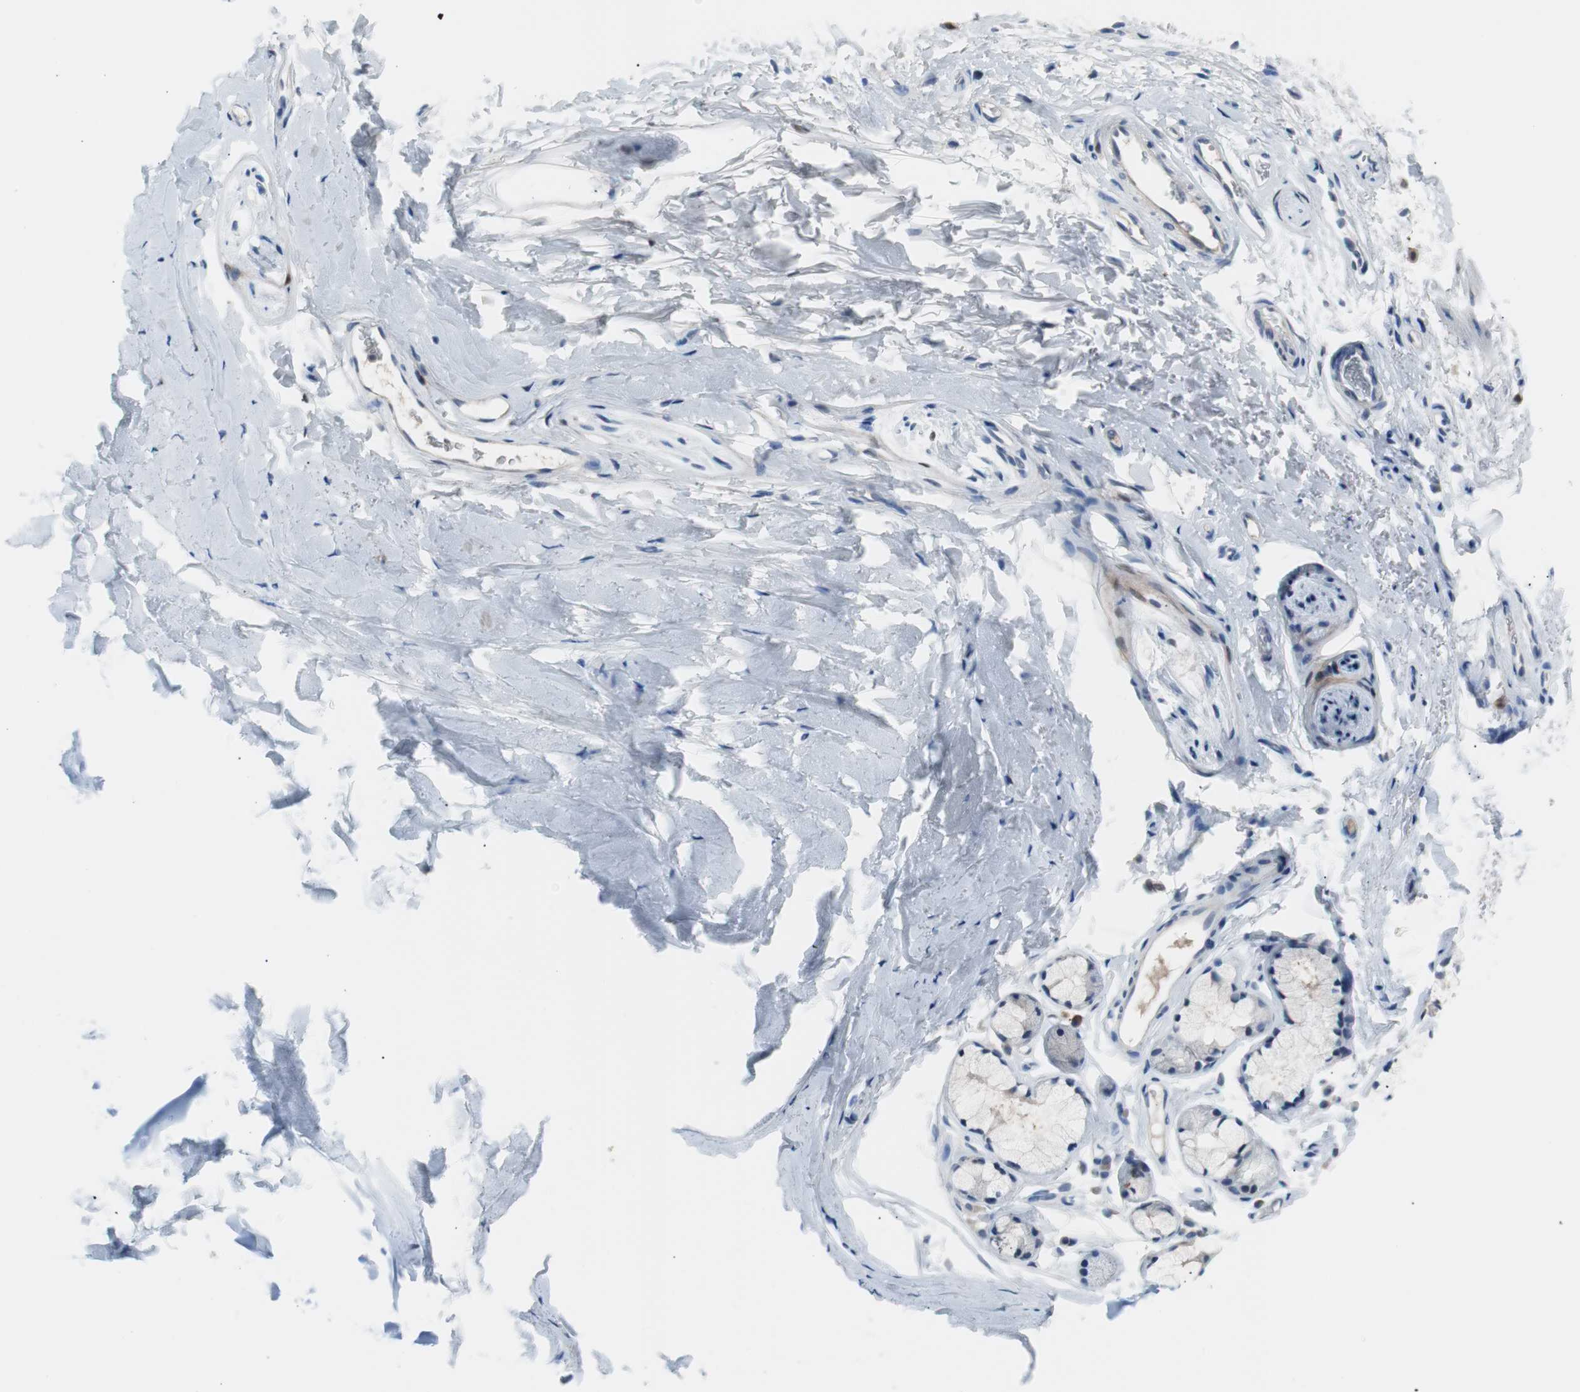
{"staining": {"intensity": "negative", "quantity": "none", "location": "none"}, "tissue": "adipose tissue", "cell_type": "Adipocytes", "image_type": "normal", "snomed": [{"axis": "morphology", "description": "Normal tissue, NOS"}, {"axis": "topography", "description": "Cartilage tissue"}, {"axis": "topography", "description": "Bronchus"}], "caption": "Immunohistochemistry (IHC) micrograph of benign adipose tissue: adipose tissue stained with DAB demonstrates no significant protein expression in adipocytes.", "gene": "IL18", "patient": {"sex": "female", "age": 73}}